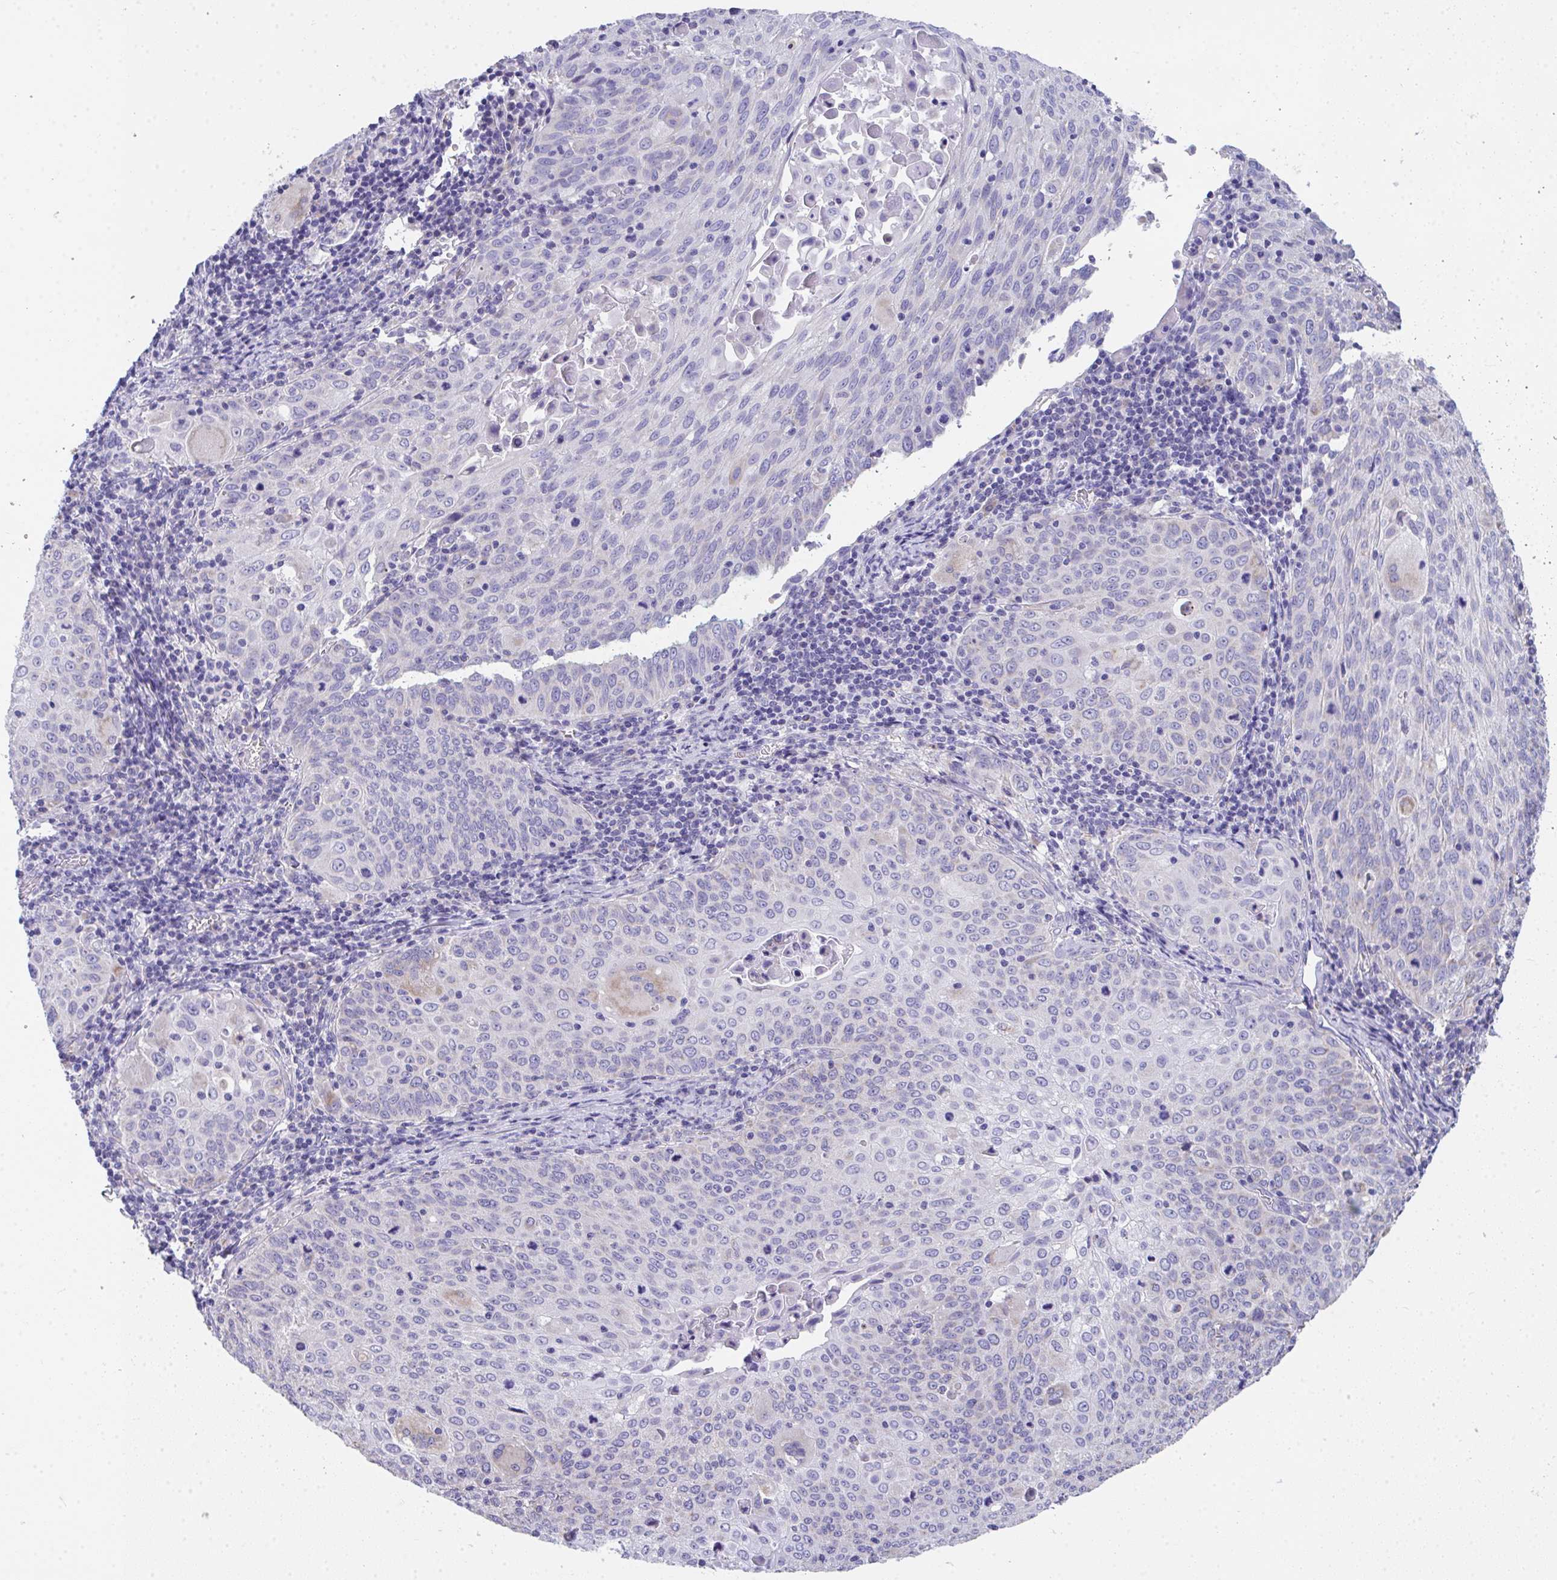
{"staining": {"intensity": "negative", "quantity": "none", "location": "none"}, "tissue": "cervical cancer", "cell_type": "Tumor cells", "image_type": "cancer", "snomed": [{"axis": "morphology", "description": "Squamous cell carcinoma, NOS"}, {"axis": "topography", "description": "Cervix"}], "caption": "Immunohistochemistry photomicrograph of neoplastic tissue: human squamous cell carcinoma (cervical) stained with DAB (3,3'-diaminobenzidine) exhibits no significant protein positivity in tumor cells.", "gene": "COA5", "patient": {"sex": "female", "age": 65}}